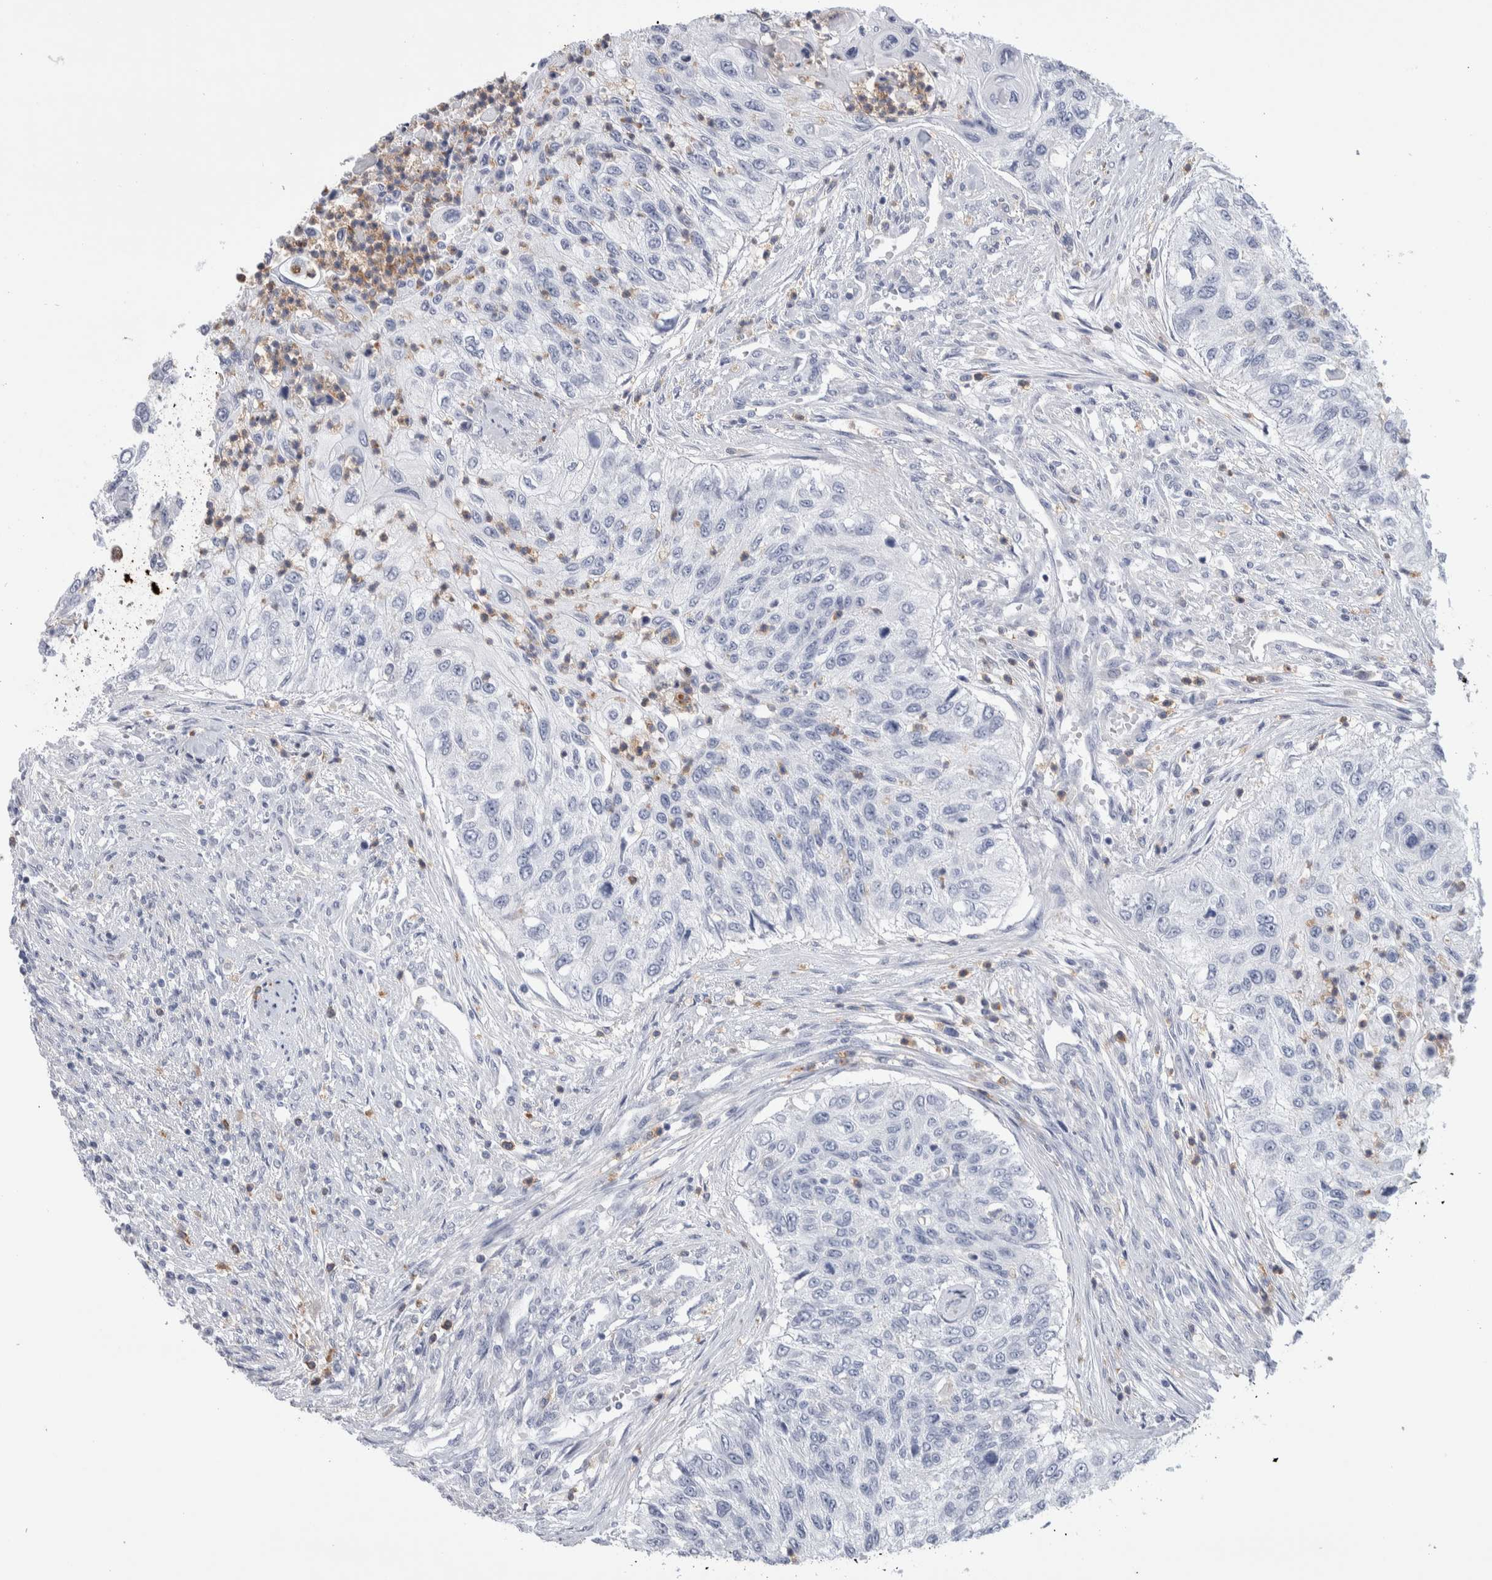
{"staining": {"intensity": "negative", "quantity": "none", "location": "none"}, "tissue": "urothelial cancer", "cell_type": "Tumor cells", "image_type": "cancer", "snomed": [{"axis": "morphology", "description": "Urothelial carcinoma, High grade"}, {"axis": "topography", "description": "Urinary bladder"}], "caption": "IHC photomicrograph of neoplastic tissue: human high-grade urothelial carcinoma stained with DAB displays no significant protein positivity in tumor cells.", "gene": "LURAP1L", "patient": {"sex": "female", "age": 60}}